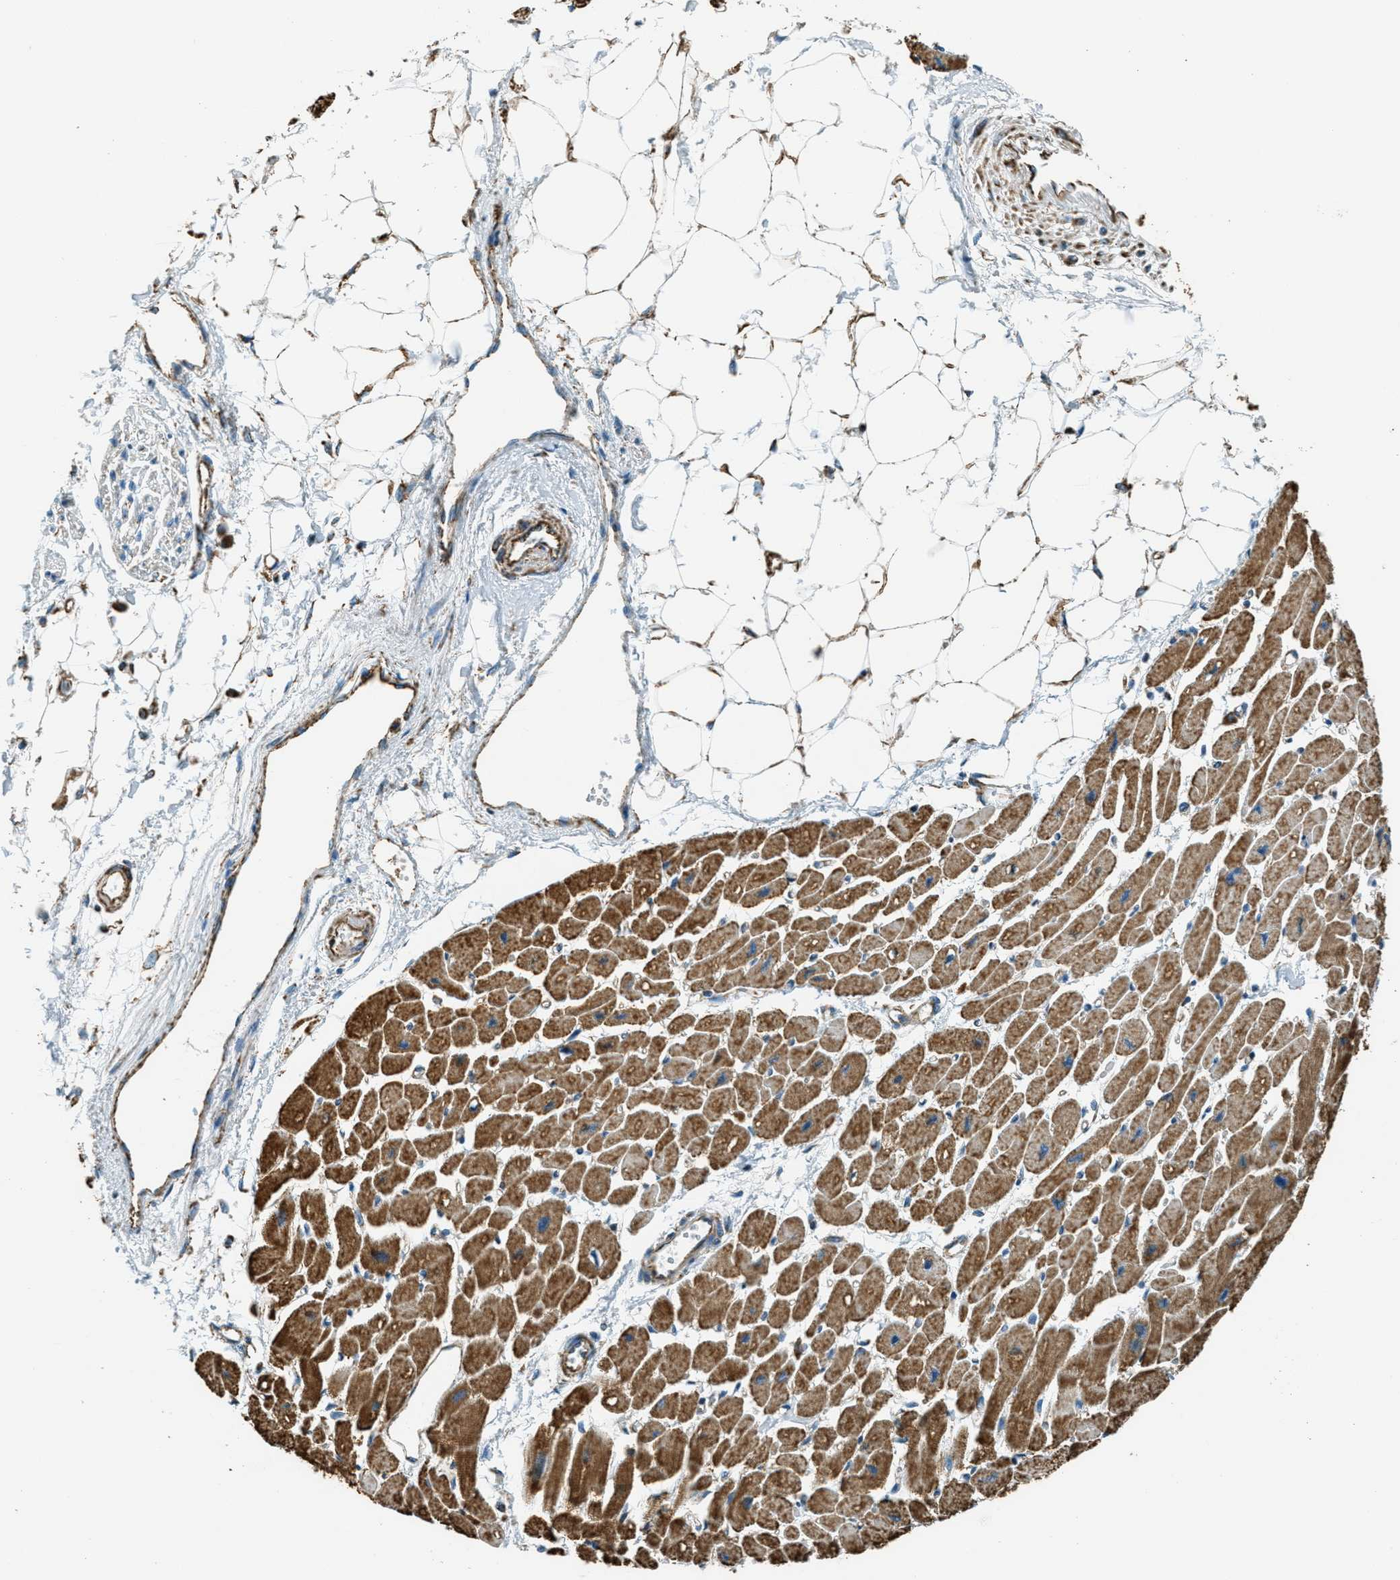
{"staining": {"intensity": "strong", "quantity": ">75%", "location": "cytoplasmic/membranous"}, "tissue": "heart muscle", "cell_type": "Cardiomyocytes", "image_type": "normal", "snomed": [{"axis": "morphology", "description": "Normal tissue, NOS"}, {"axis": "topography", "description": "Heart"}], "caption": "A micrograph of heart muscle stained for a protein displays strong cytoplasmic/membranous brown staining in cardiomyocytes.", "gene": "CHST15", "patient": {"sex": "female", "age": 54}}